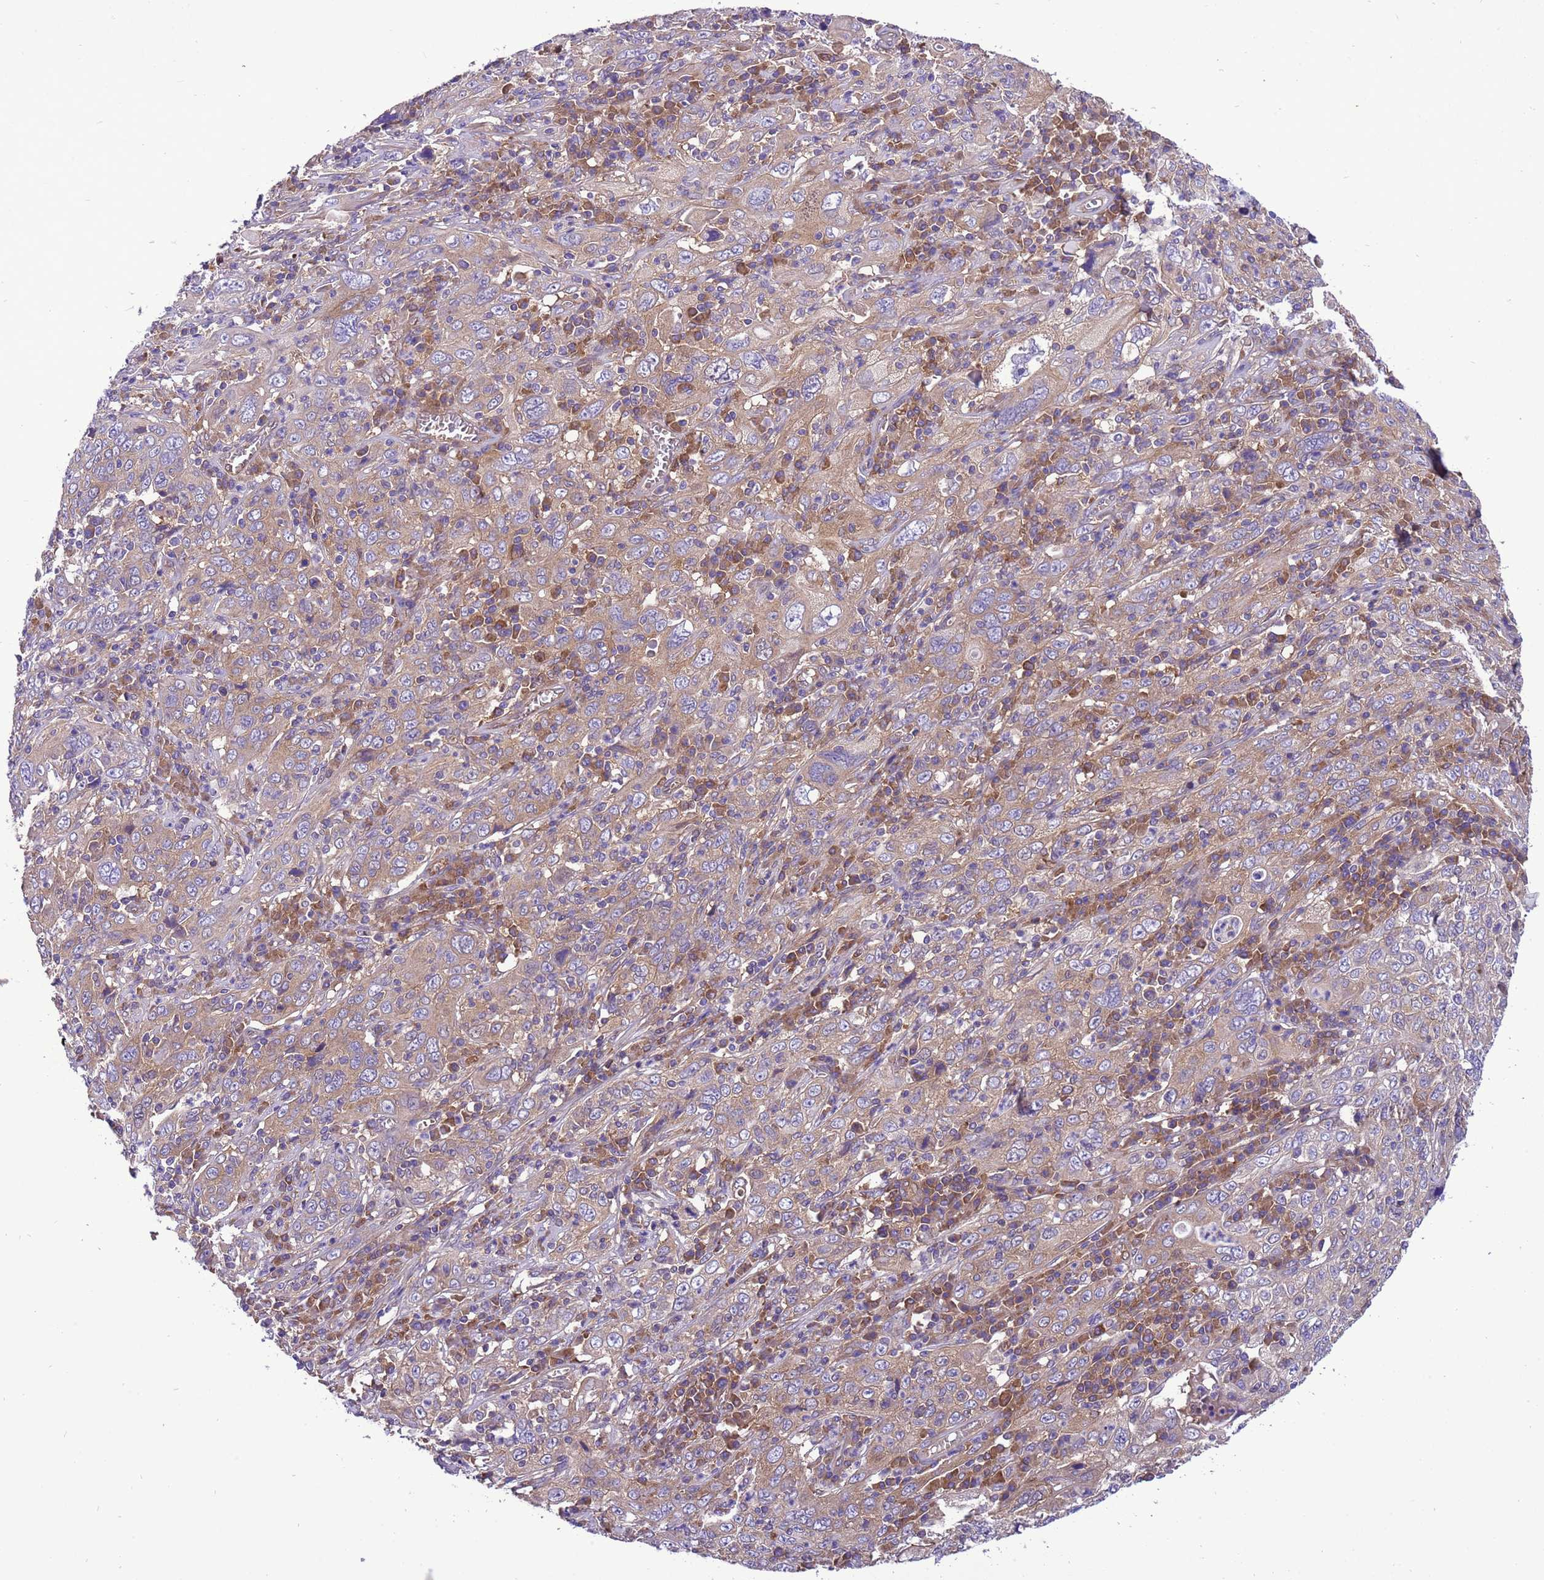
{"staining": {"intensity": "weak", "quantity": "25%-75%", "location": "cytoplasmic/membranous"}, "tissue": "cervical cancer", "cell_type": "Tumor cells", "image_type": "cancer", "snomed": [{"axis": "morphology", "description": "Squamous cell carcinoma, NOS"}, {"axis": "topography", "description": "Cervix"}], "caption": "Human cervical cancer (squamous cell carcinoma) stained for a protein (brown) reveals weak cytoplasmic/membranous positive positivity in approximately 25%-75% of tumor cells.", "gene": "RABEP2", "patient": {"sex": "female", "age": 46}}